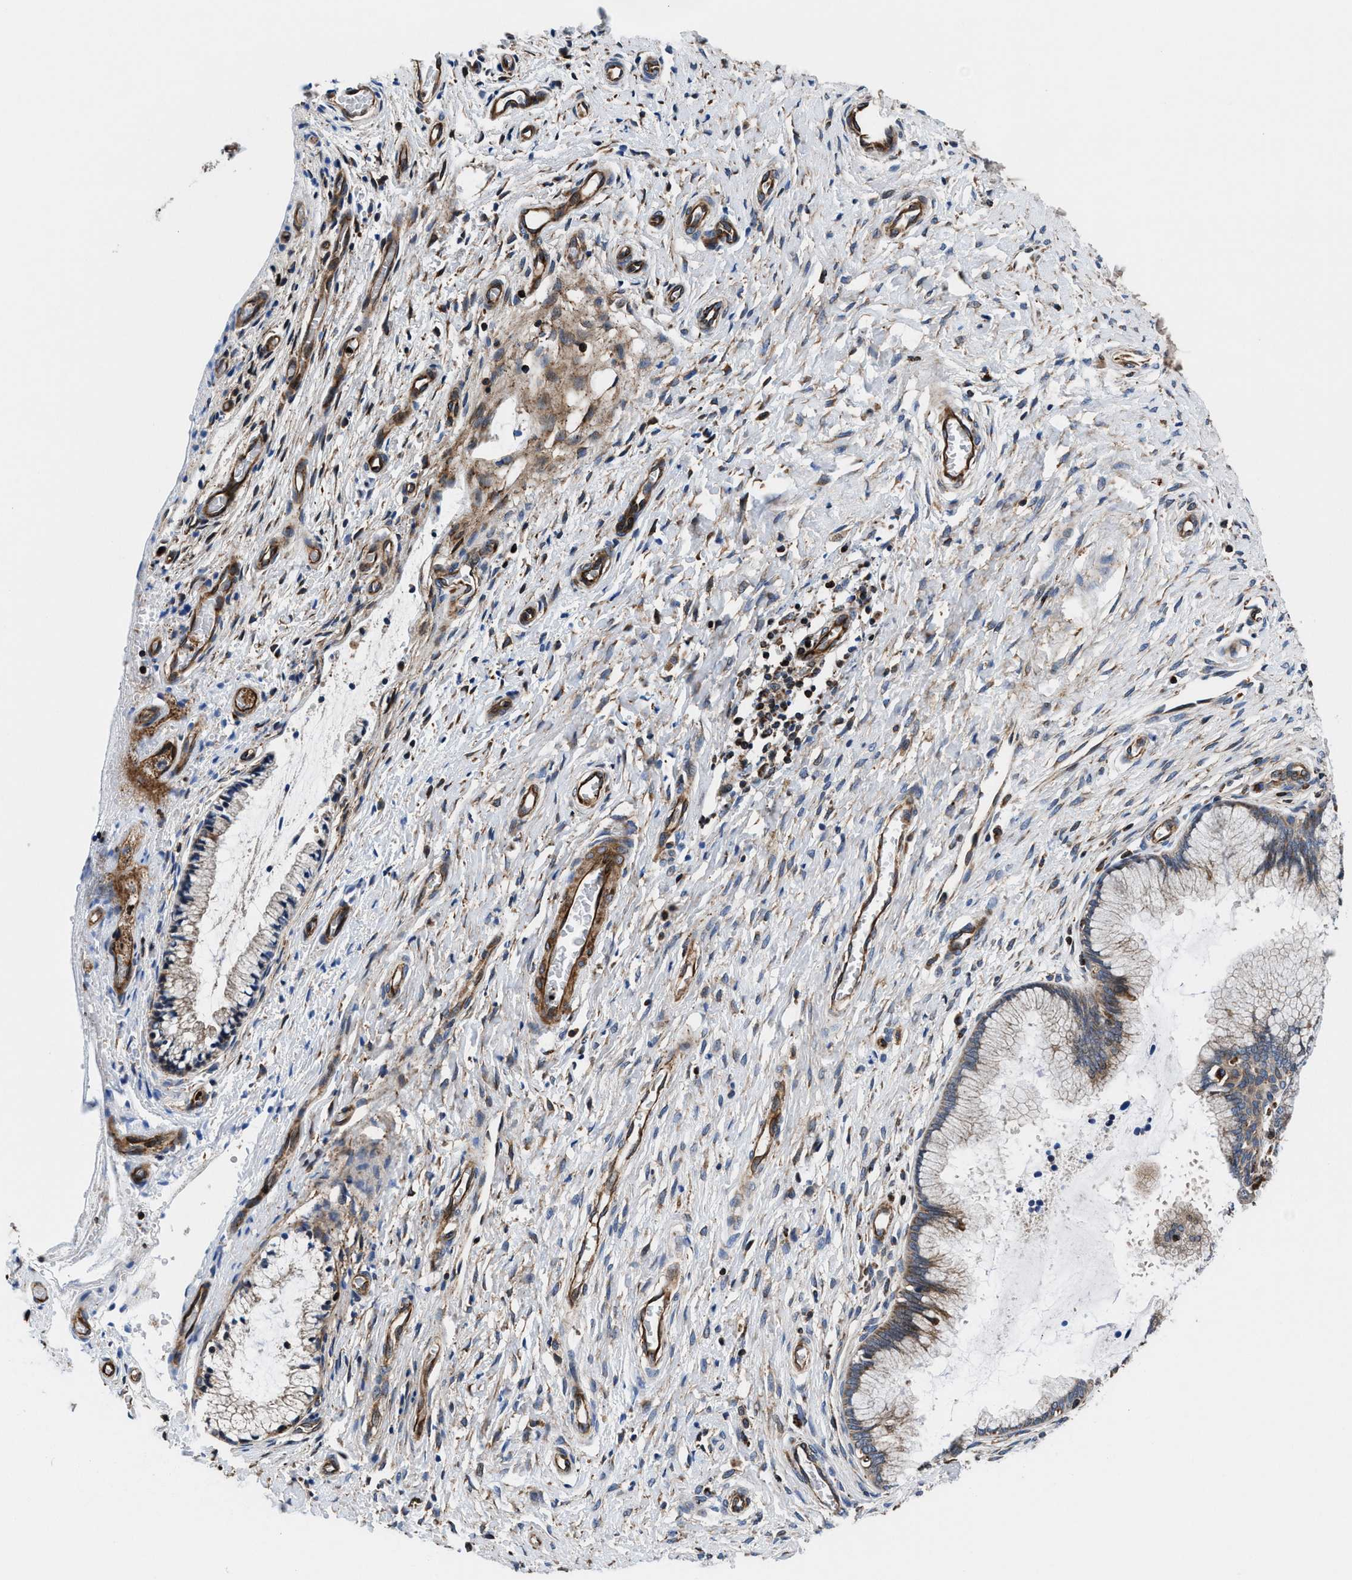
{"staining": {"intensity": "moderate", "quantity": "<25%", "location": "cytoplasmic/membranous"}, "tissue": "cervix", "cell_type": "Glandular cells", "image_type": "normal", "snomed": [{"axis": "morphology", "description": "Normal tissue, NOS"}, {"axis": "topography", "description": "Cervix"}], "caption": "Cervix was stained to show a protein in brown. There is low levels of moderate cytoplasmic/membranous expression in about <25% of glandular cells. The staining was performed using DAB, with brown indicating positive protein expression. Nuclei are stained blue with hematoxylin.", "gene": "PRR15L", "patient": {"sex": "female", "age": 55}}